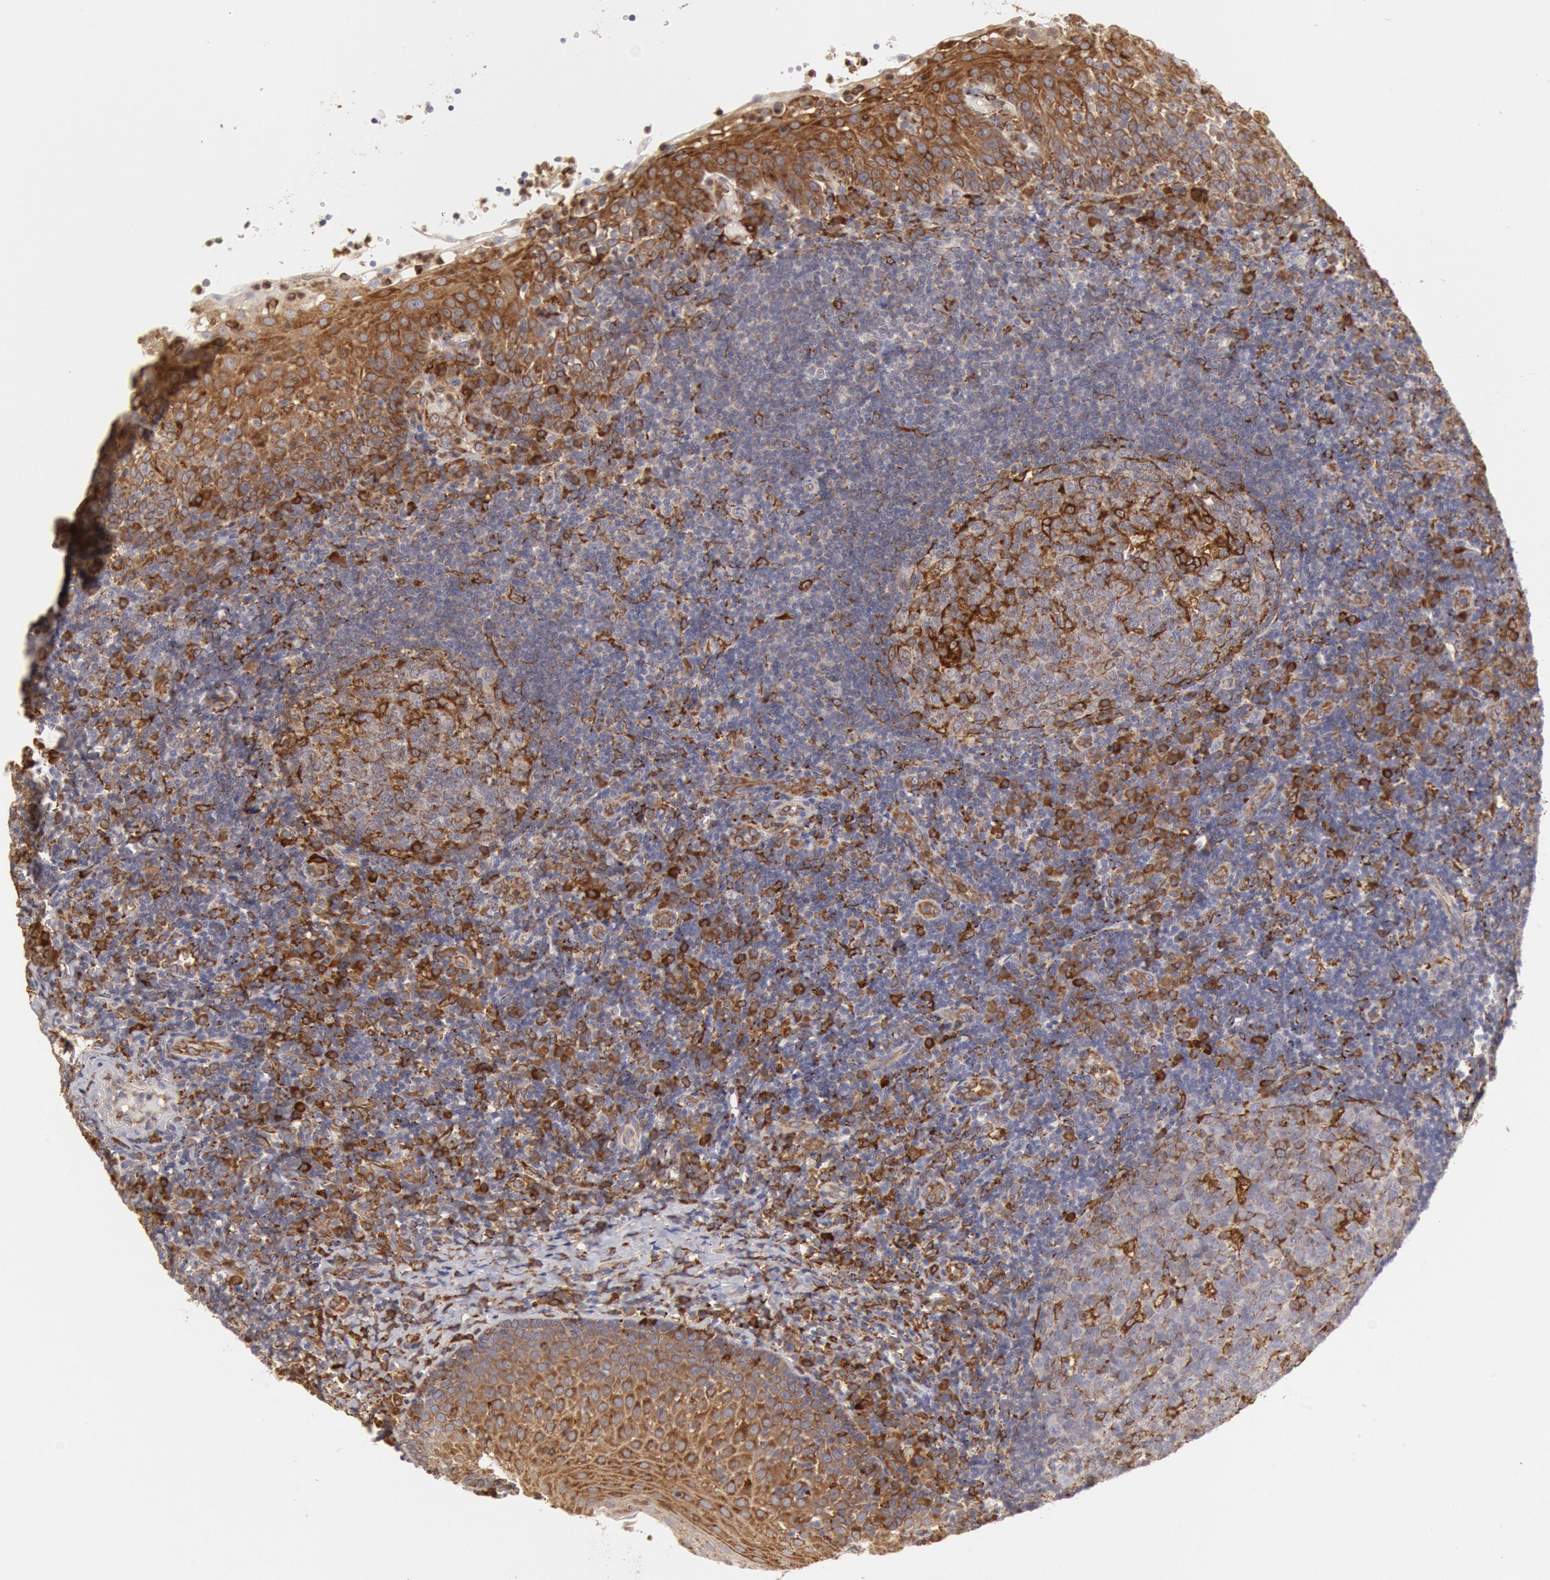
{"staining": {"intensity": "moderate", "quantity": "<25%", "location": "cytoplasmic/membranous"}, "tissue": "tonsil", "cell_type": "Germinal center cells", "image_type": "normal", "snomed": [{"axis": "morphology", "description": "Normal tissue, NOS"}, {"axis": "topography", "description": "Tonsil"}], "caption": "Immunohistochemical staining of normal human tonsil reveals moderate cytoplasmic/membranous protein expression in about <25% of germinal center cells.", "gene": "ERP44", "patient": {"sex": "female", "age": 40}}